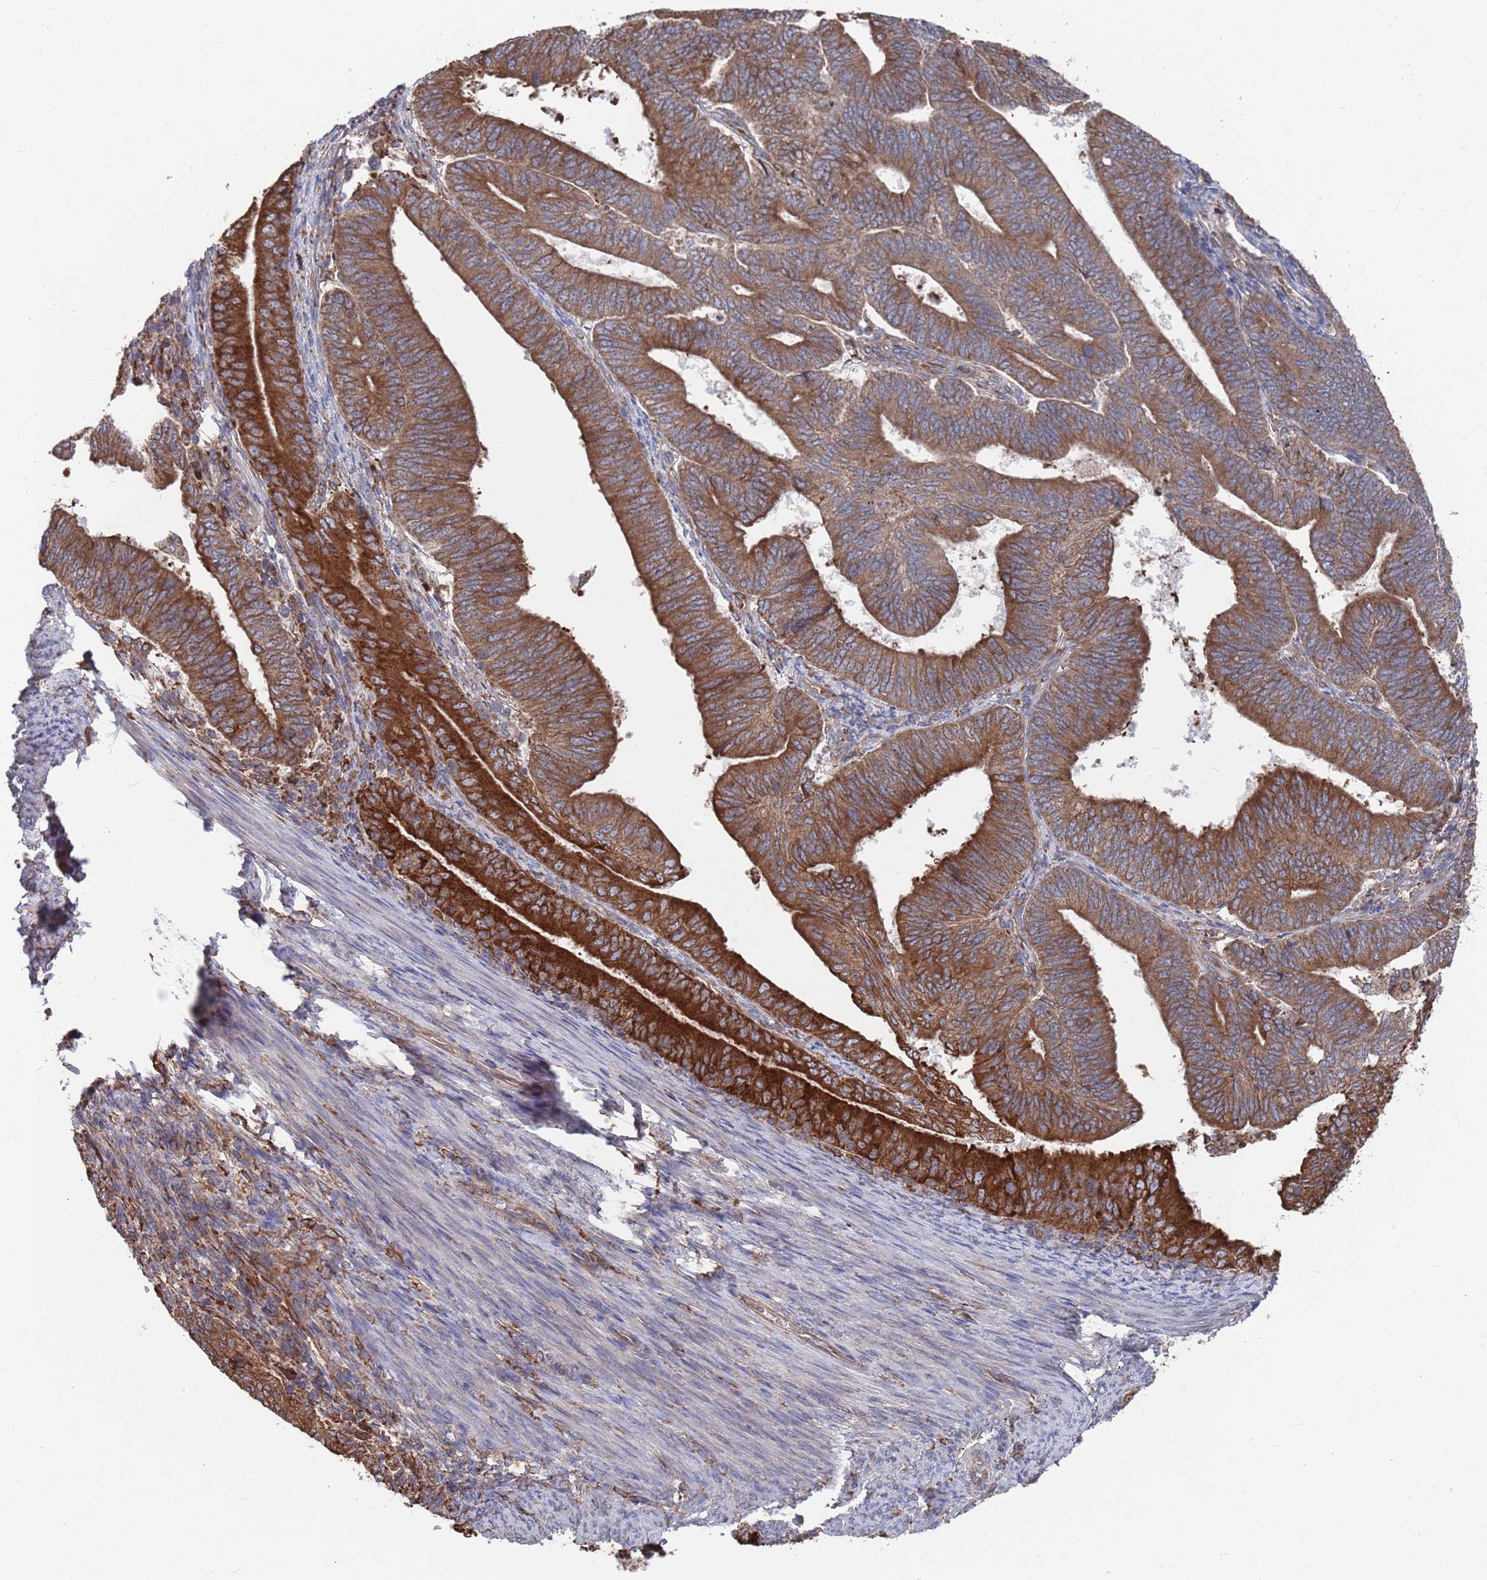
{"staining": {"intensity": "strong", "quantity": ">75%", "location": "cytoplasmic/membranous"}, "tissue": "endometrial cancer", "cell_type": "Tumor cells", "image_type": "cancer", "snomed": [{"axis": "morphology", "description": "Adenocarcinoma, NOS"}, {"axis": "topography", "description": "Endometrium"}], "caption": "About >75% of tumor cells in human endometrial cancer (adenocarcinoma) reveal strong cytoplasmic/membranous protein positivity as visualized by brown immunohistochemical staining.", "gene": "GID8", "patient": {"sex": "female", "age": 70}}